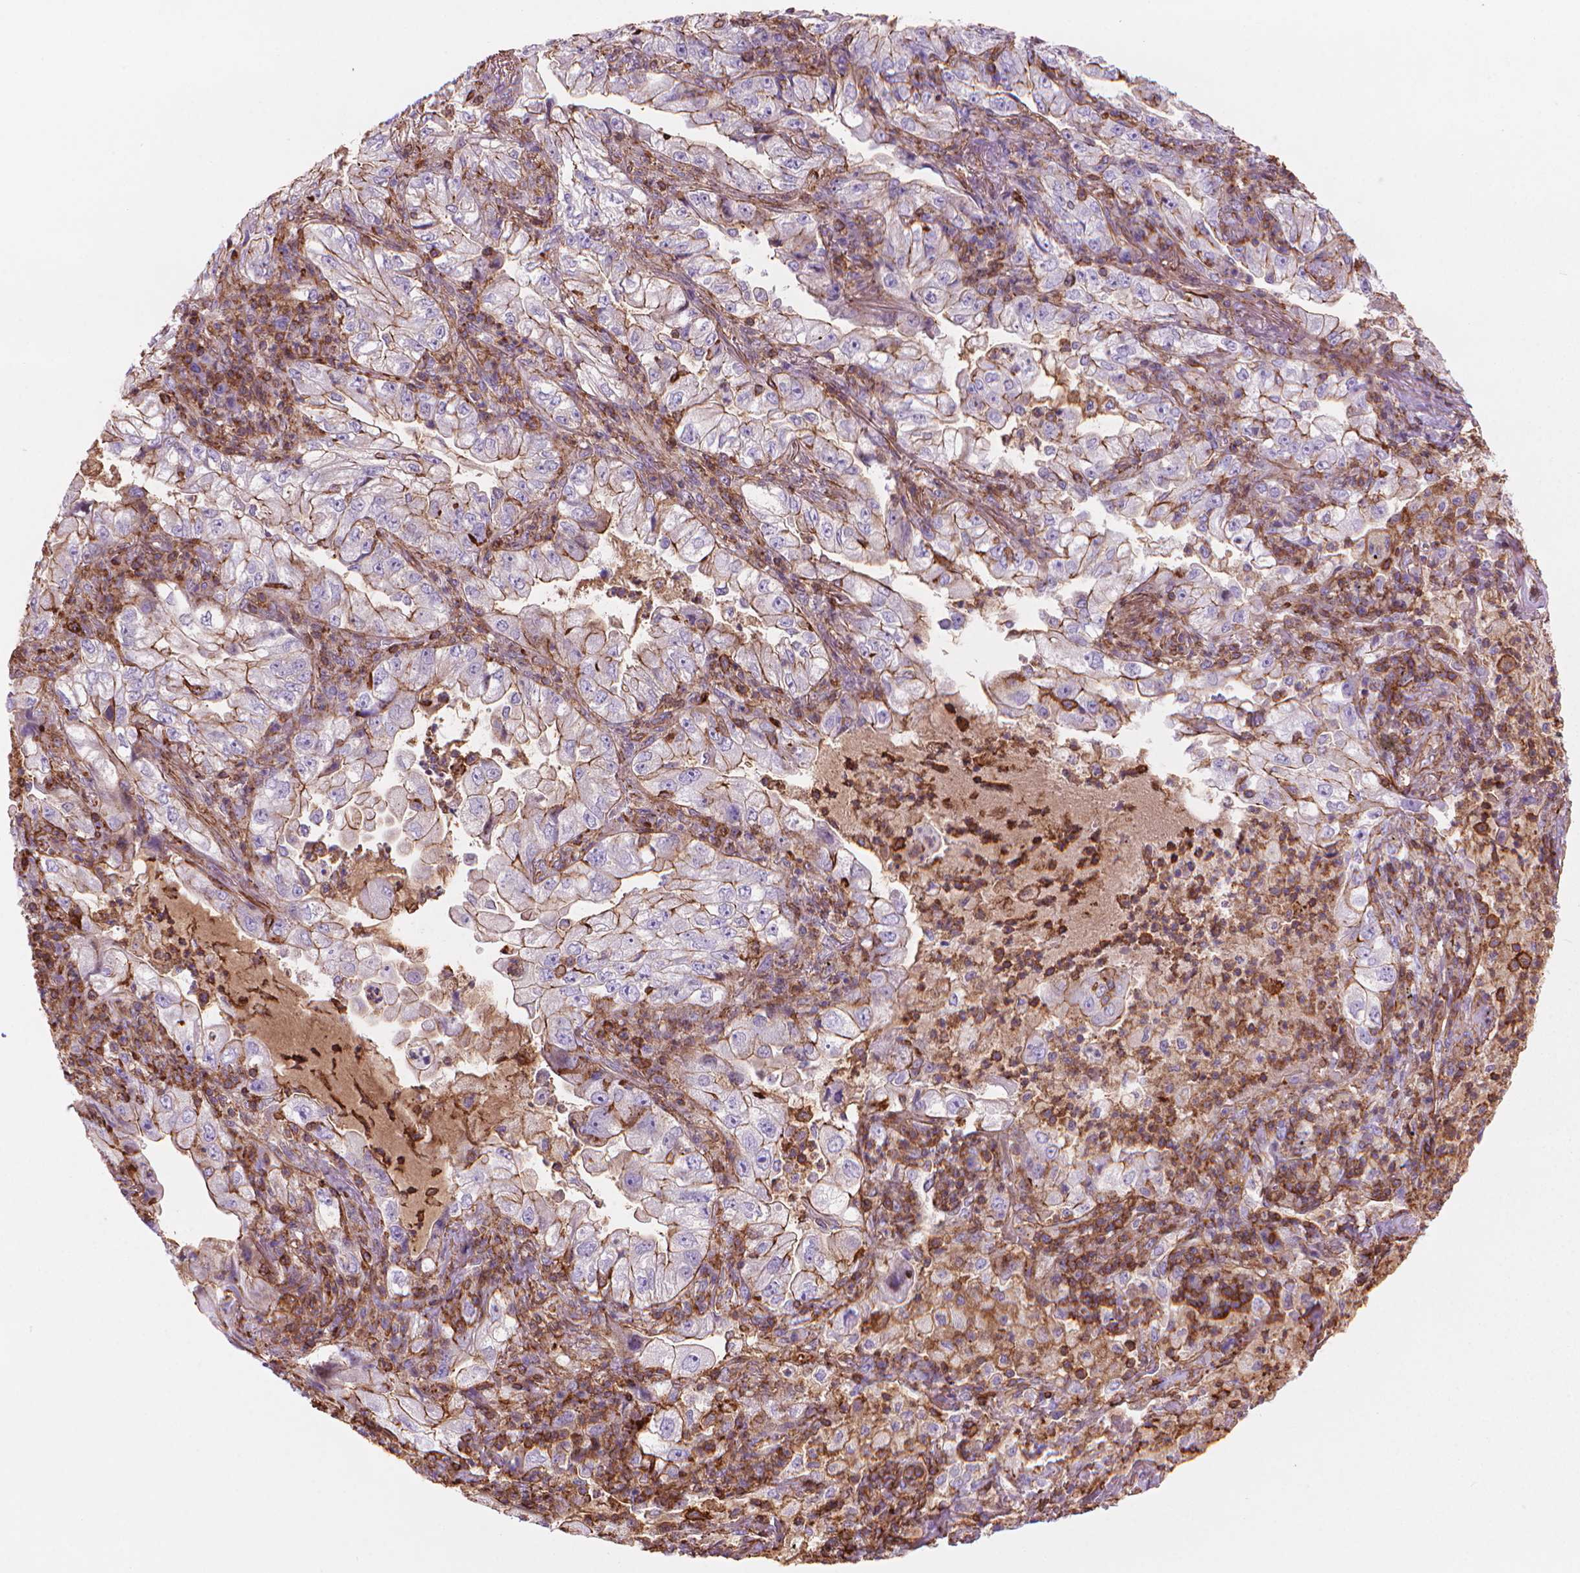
{"staining": {"intensity": "weak", "quantity": "25%-75%", "location": "cytoplasmic/membranous"}, "tissue": "lung cancer", "cell_type": "Tumor cells", "image_type": "cancer", "snomed": [{"axis": "morphology", "description": "Adenocarcinoma, NOS"}, {"axis": "topography", "description": "Lung"}], "caption": "Human lung cancer stained with a brown dye demonstrates weak cytoplasmic/membranous positive positivity in approximately 25%-75% of tumor cells.", "gene": "PATJ", "patient": {"sex": "female", "age": 73}}